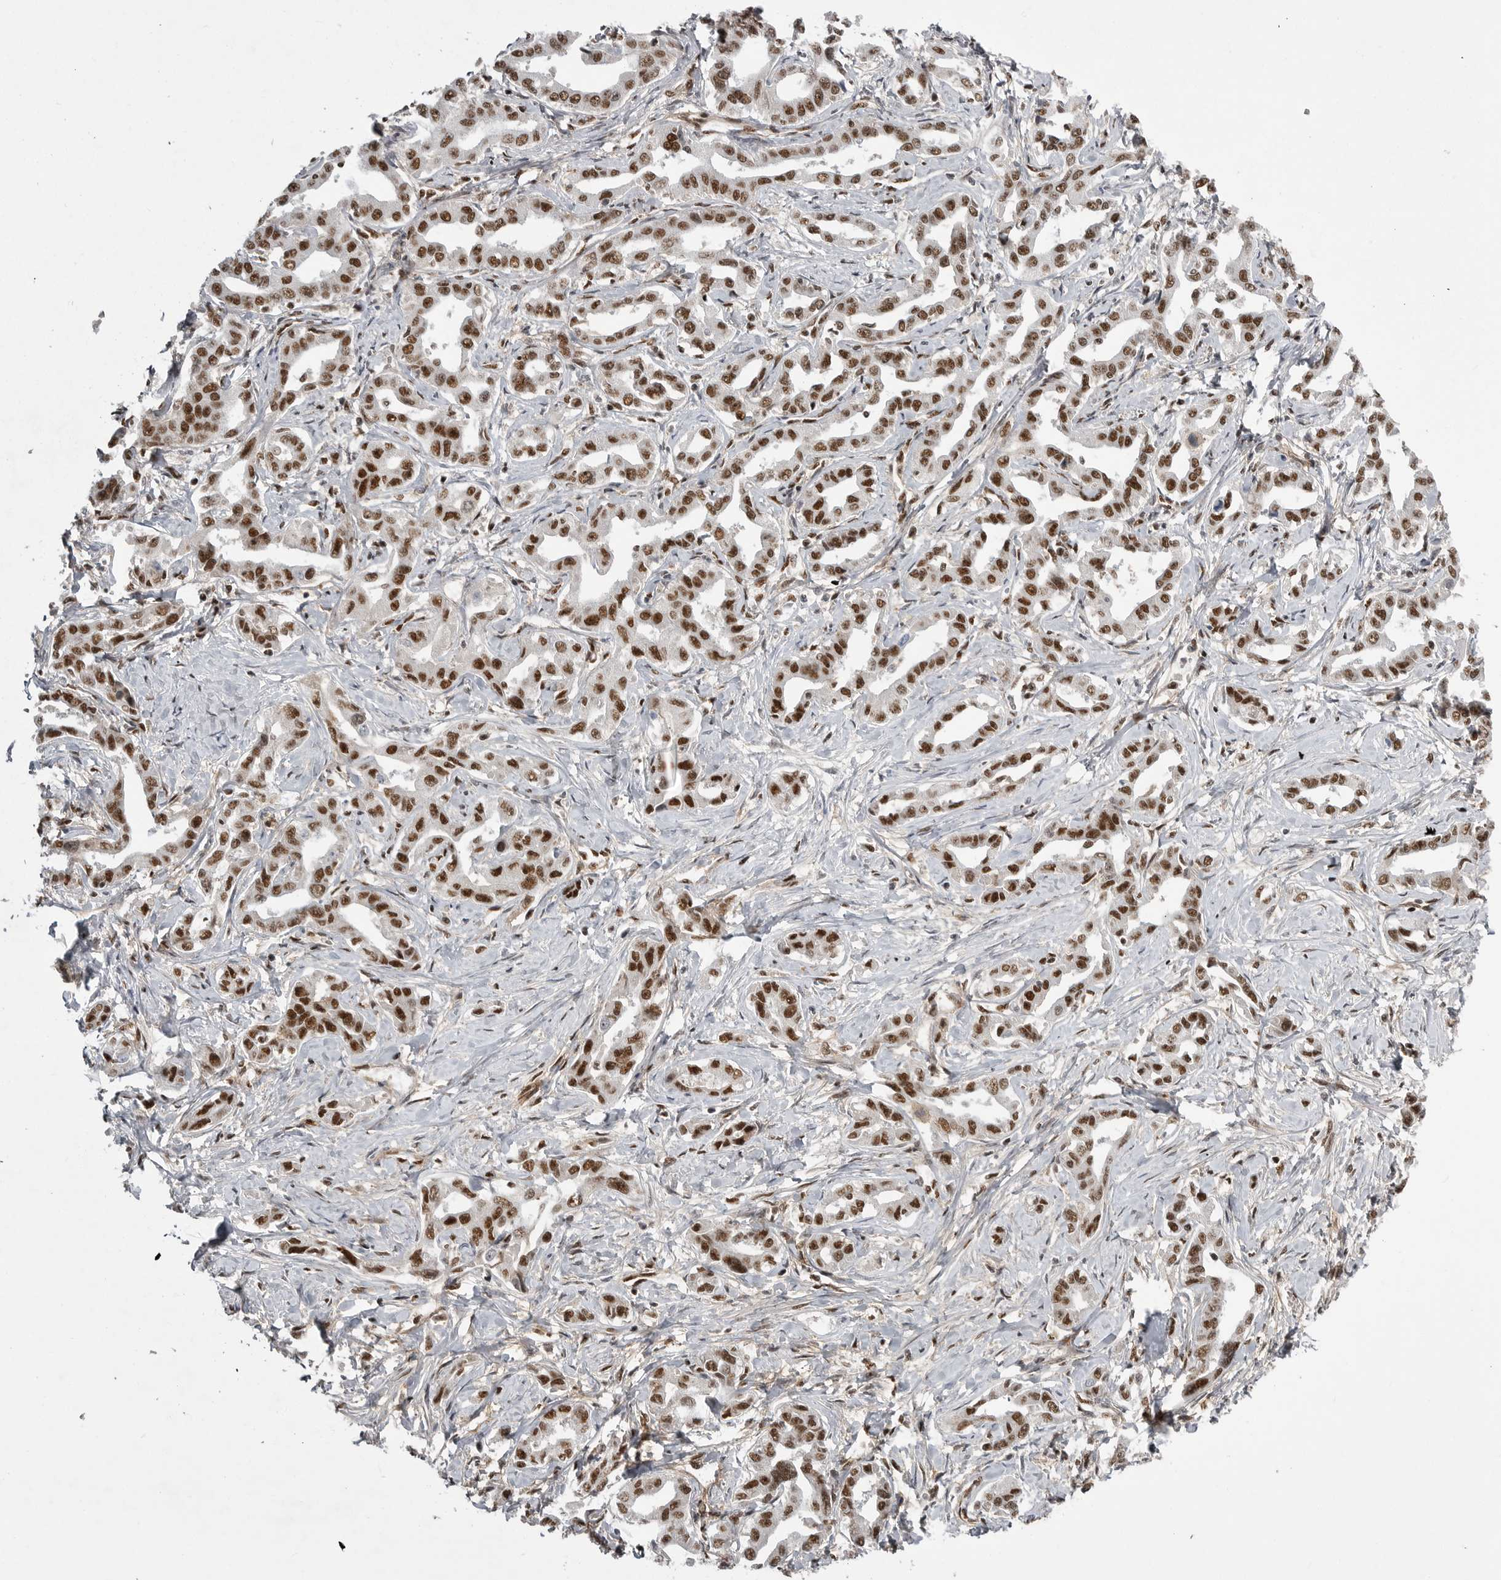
{"staining": {"intensity": "strong", "quantity": ">75%", "location": "nuclear"}, "tissue": "liver cancer", "cell_type": "Tumor cells", "image_type": "cancer", "snomed": [{"axis": "morphology", "description": "Cholangiocarcinoma"}, {"axis": "topography", "description": "Liver"}], "caption": "Immunohistochemistry (IHC) photomicrograph of human liver cholangiocarcinoma stained for a protein (brown), which shows high levels of strong nuclear expression in about >75% of tumor cells.", "gene": "PPP1R8", "patient": {"sex": "male", "age": 59}}